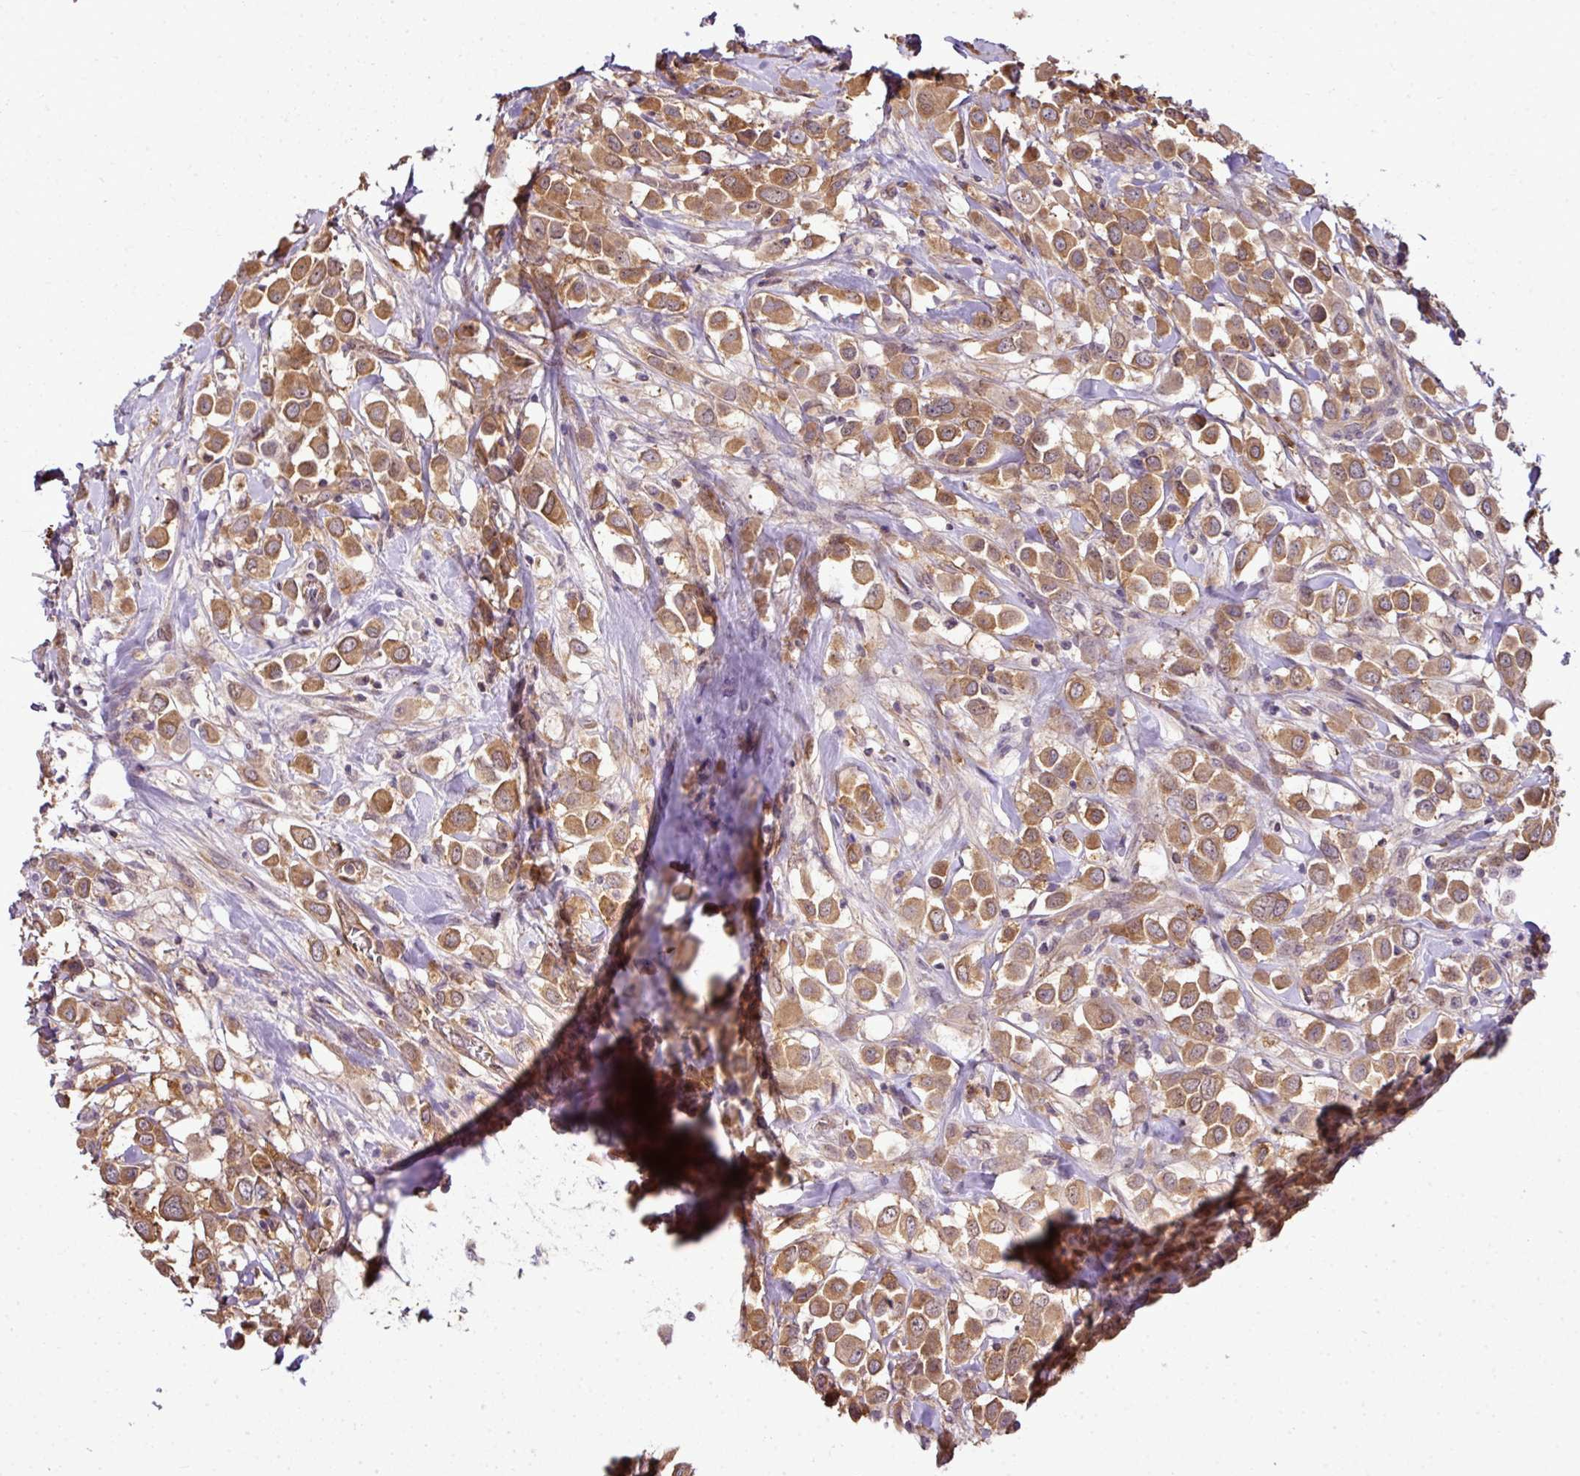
{"staining": {"intensity": "moderate", "quantity": ">75%", "location": "cytoplasmic/membranous"}, "tissue": "breast cancer", "cell_type": "Tumor cells", "image_type": "cancer", "snomed": [{"axis": "morphology", "description": "Duct carcinoma"}, {"axis": "topography", "description": "Breast"}], "caption": "Breast cancer (invasive ductal carcinoma) stained for a protein displays moderate cytoplasmic/membranous positivity in tumor cells.", "gene": "RBM4B", "patient": {"sex": "female", "age": 61}}